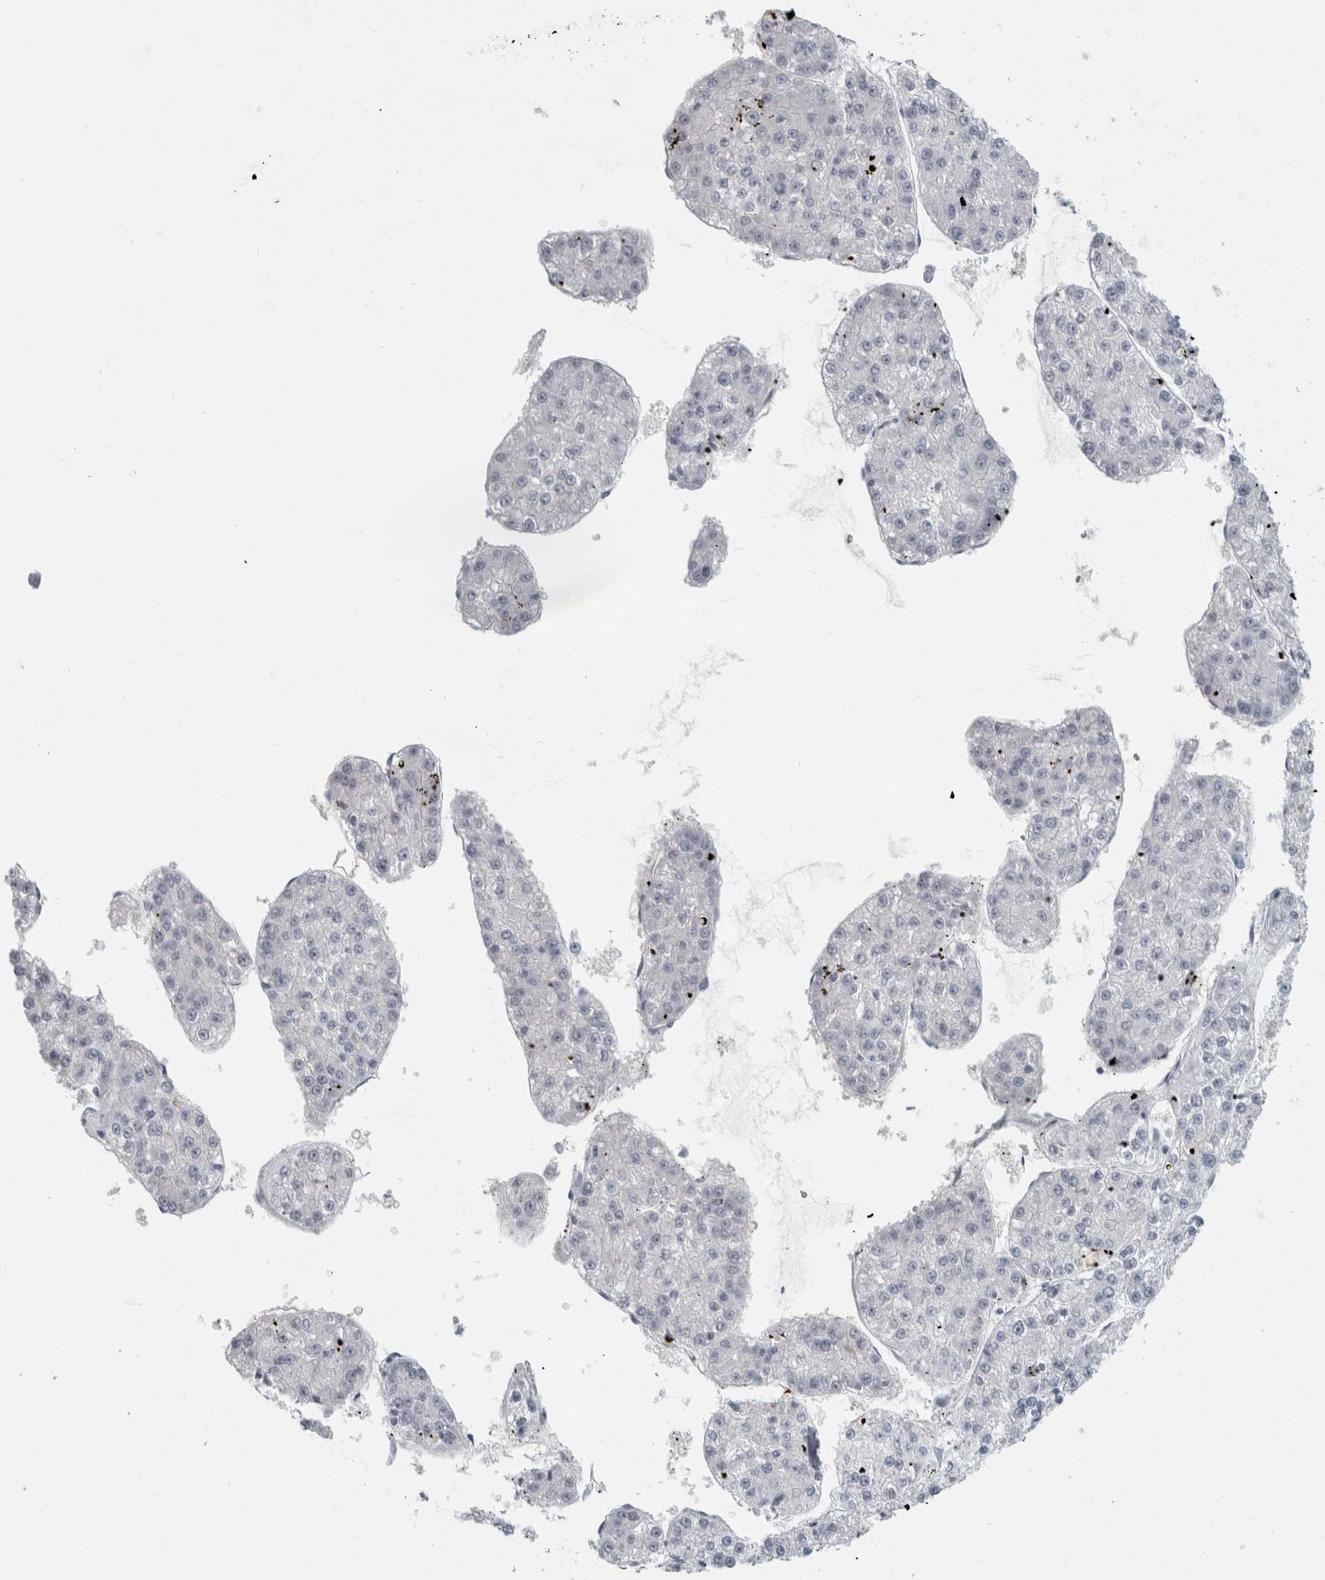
{"staining": {"intensity": "negative", "quantity": "none", "location": "none"}, "tissue": "liver cancer", "cell_type": "Tumor cells", "image_type": "cancer", "snomed": [{"axis": "morphology", "description": "Carcinoma, Hepatocellular, NOS"}, {"axis": "topography", "description": "Liver"}], "caption": "Tumor cells are negative for protein expression in human hepatocellular carcinoma (liver).", "gene": "SLC28A3", "patient": {"sex": "female", "age": 73}}